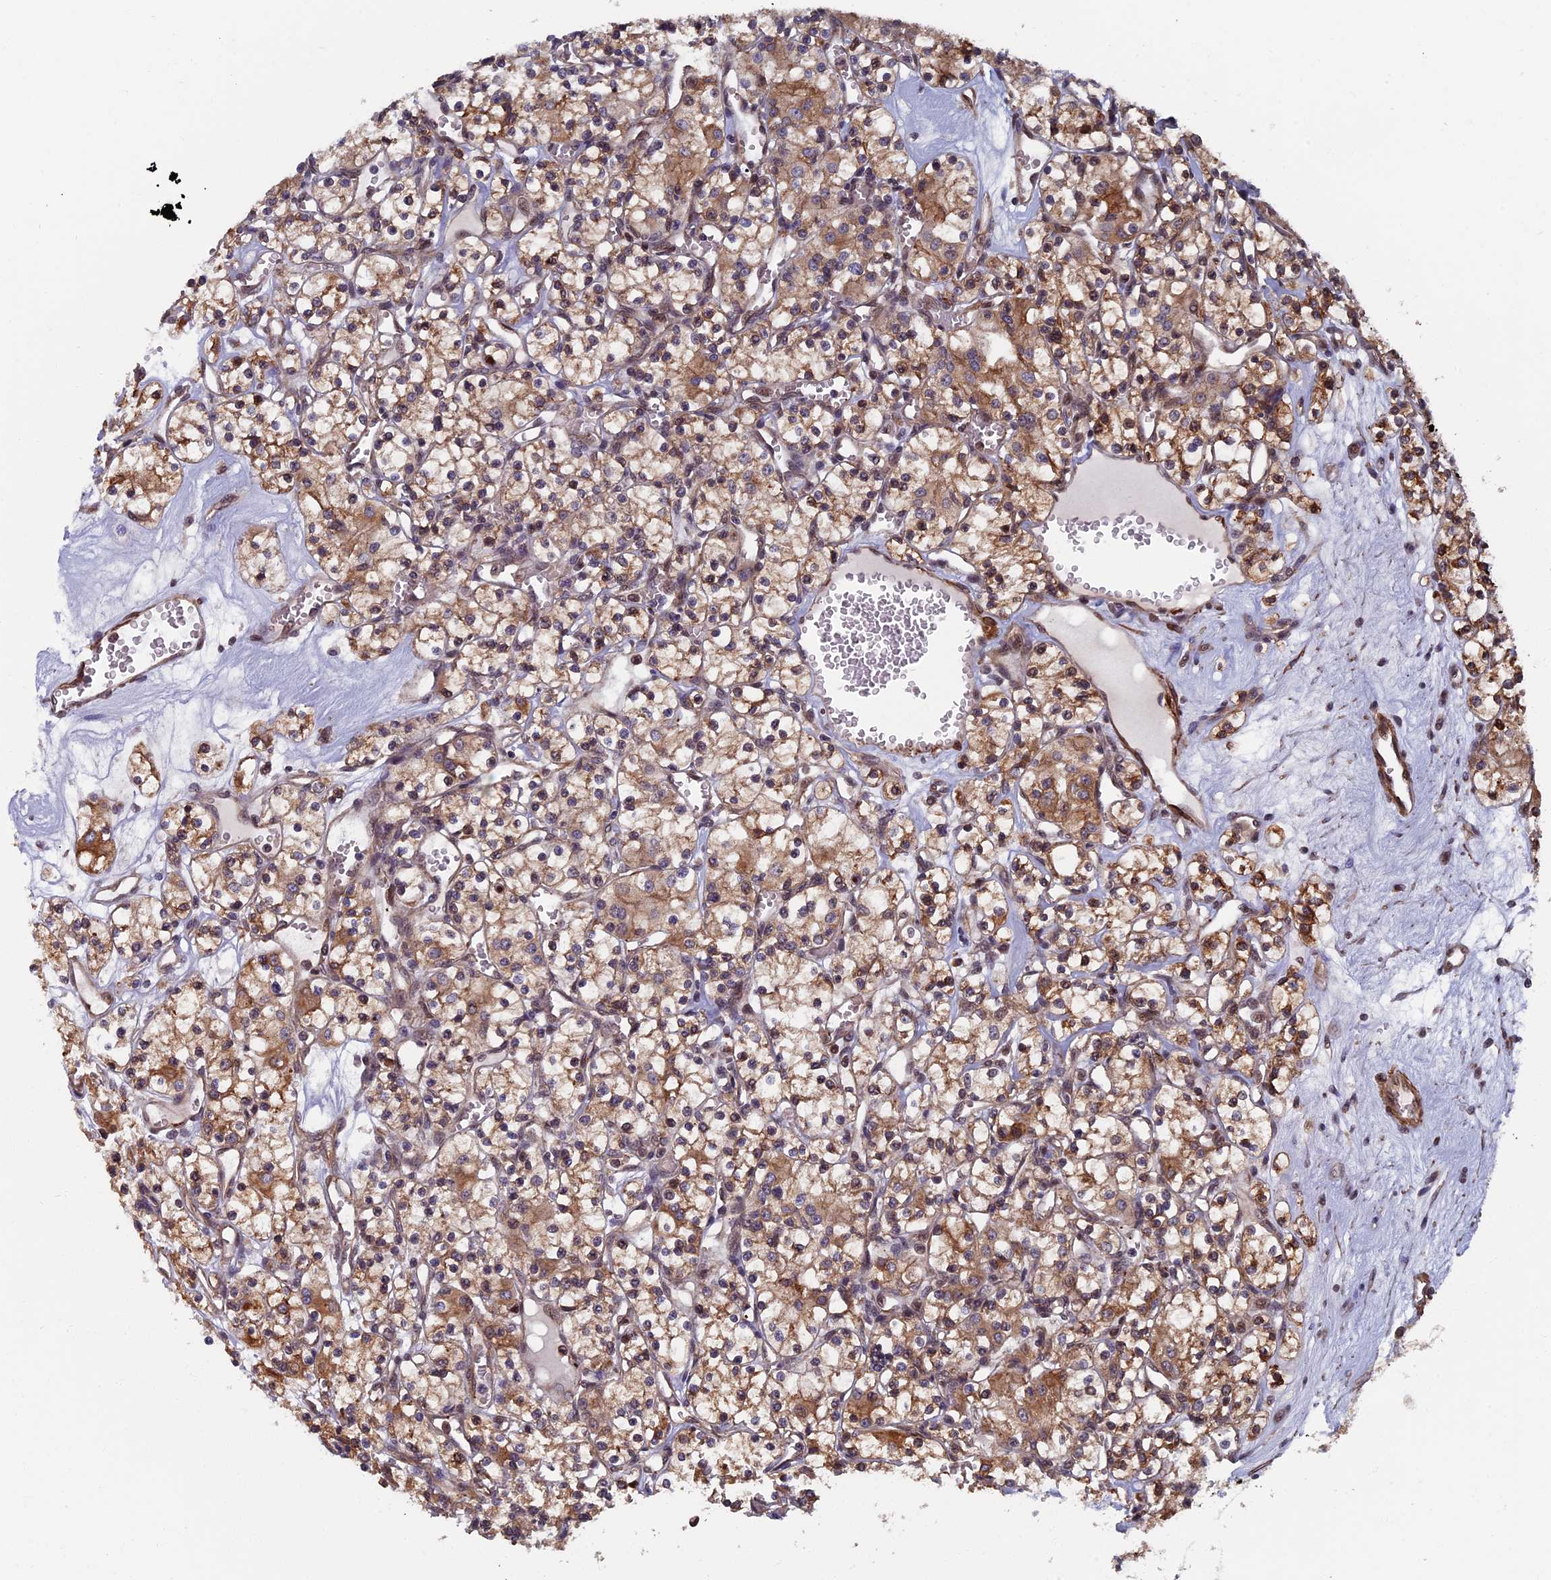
{"staining": {"intensity": "moderate", "quantity": ">75%", "location": "cytoplasmic/membranous"}, "tissue": "renal cancer", "cell_type": "Tumor cells", "image_type": "cancer", "snomed": [{"axis": "morphology", "description": "Adenocarcinoma, NOS"}, {"axis": "topography", "description": "Kidney"}], "caption": "High-magnification brightfield microscopy of renal cancer stained with DAB (brown) and counterstained with hematoxylin (blue). tumor cells exhibit moderate cytoplasmic/membranous staining is identified in approximately>75% of cells.", "gene": "CTDP1", "patient": {"sex": "female", "age": 59}}